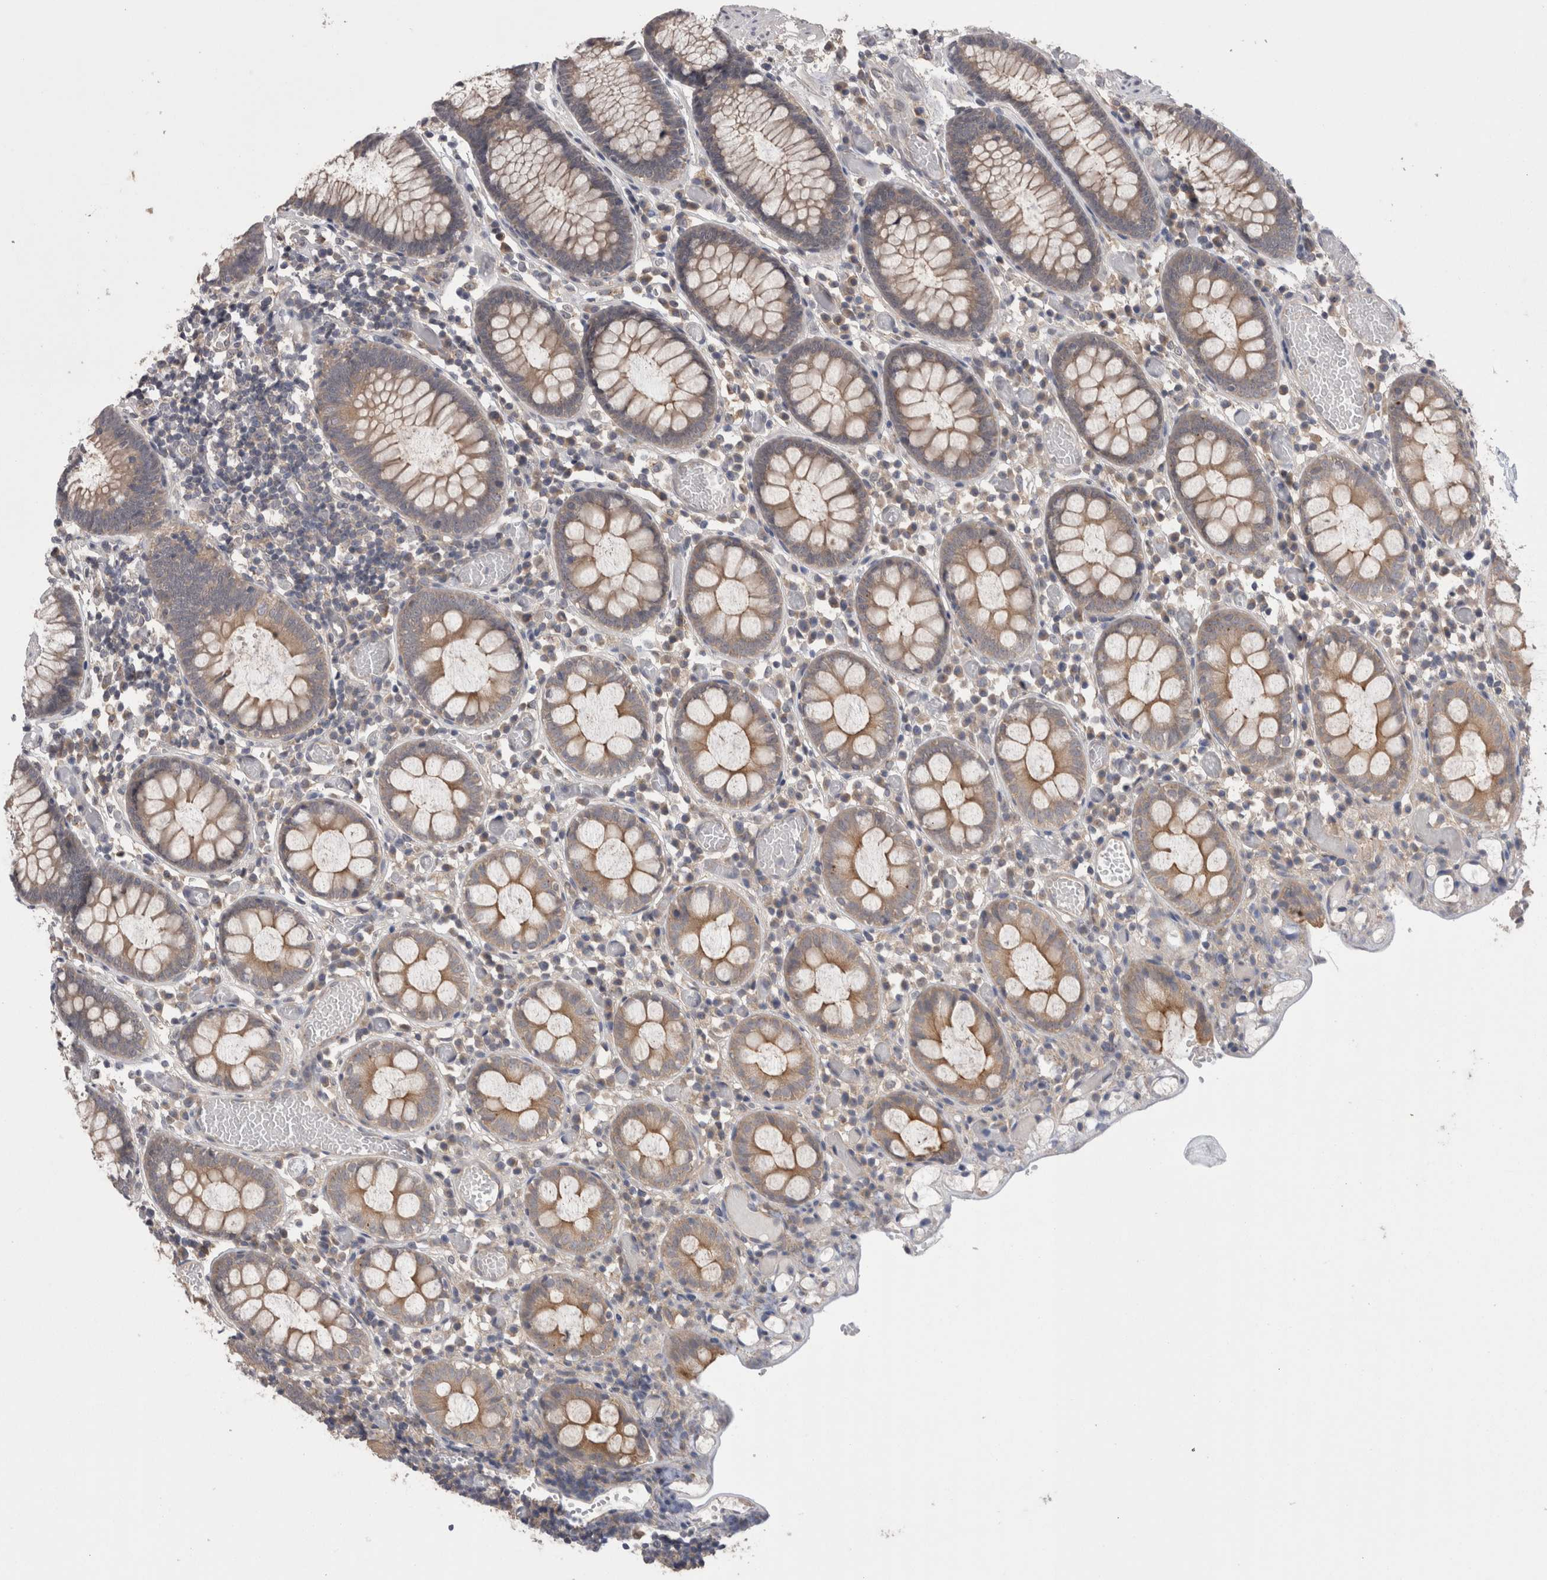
{"staining": {"intensity": "moderate", "quantity": ">75%", "location": "cytoplasmic/membranous"}, "tissue": "colon", "cell_type": "Endothelial cells", "image_type": "normal", "snomed": [{"axis": "morphology", "description": "Normal tissue, NOS"}, {"axis": "topography", "description": "Colon"}], "caption": "Immunohistochemical staining of normal colon displays >75% levels of moderate cytoplasmic/membranous protein staining in about >75% of endothelial cells. Using DAB (brown) and hematoxylin (blue) stains, captured at high magnification using brightfield microscopy.", "gene": "DCTN6", "patient": {"sex": "male", "age": 14}}